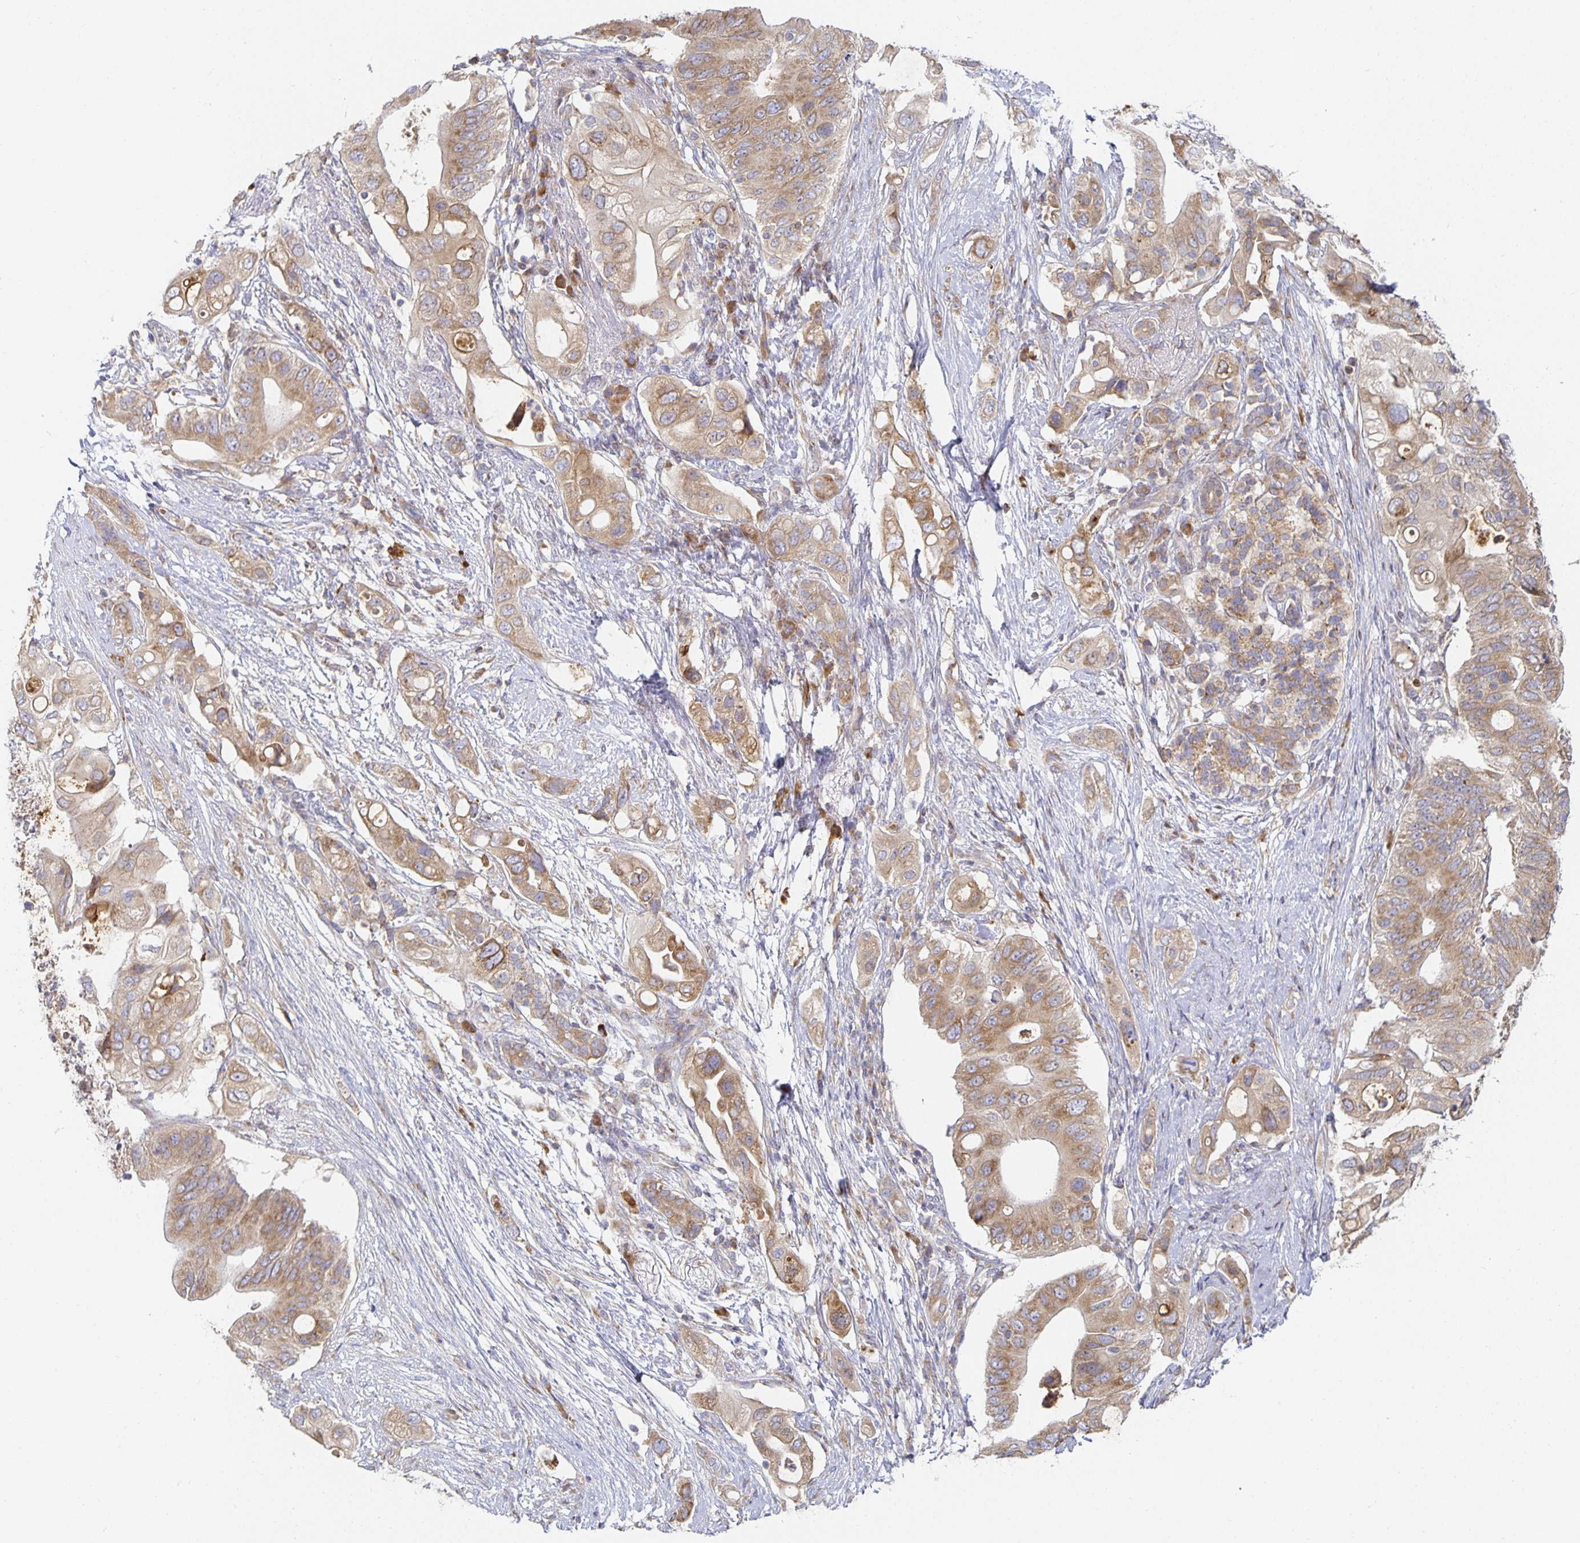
{"staining": {"intensity": "moderate", "quantity": ">75%", "location": "cytoplasmic/membranous"}, "tissue": "pancreatic cancer", "cell_type": "Tumor cells", "image_type": "cancer", "snomed": [{"axis": "morphology", "description": "Adenocarcinoma, NOS"}, {"axis": "topography", "description": "Pancreas"}], "caption": "This histopathology image reveals immunohistochemistry staining of pancreatic adenocarcinoma, with medium moderate cytoplasmic/membranous positivity in approximately >75% of tumor cells.", "gene": "NOMO1", "patient": {"sex": "female", "age": 72}}